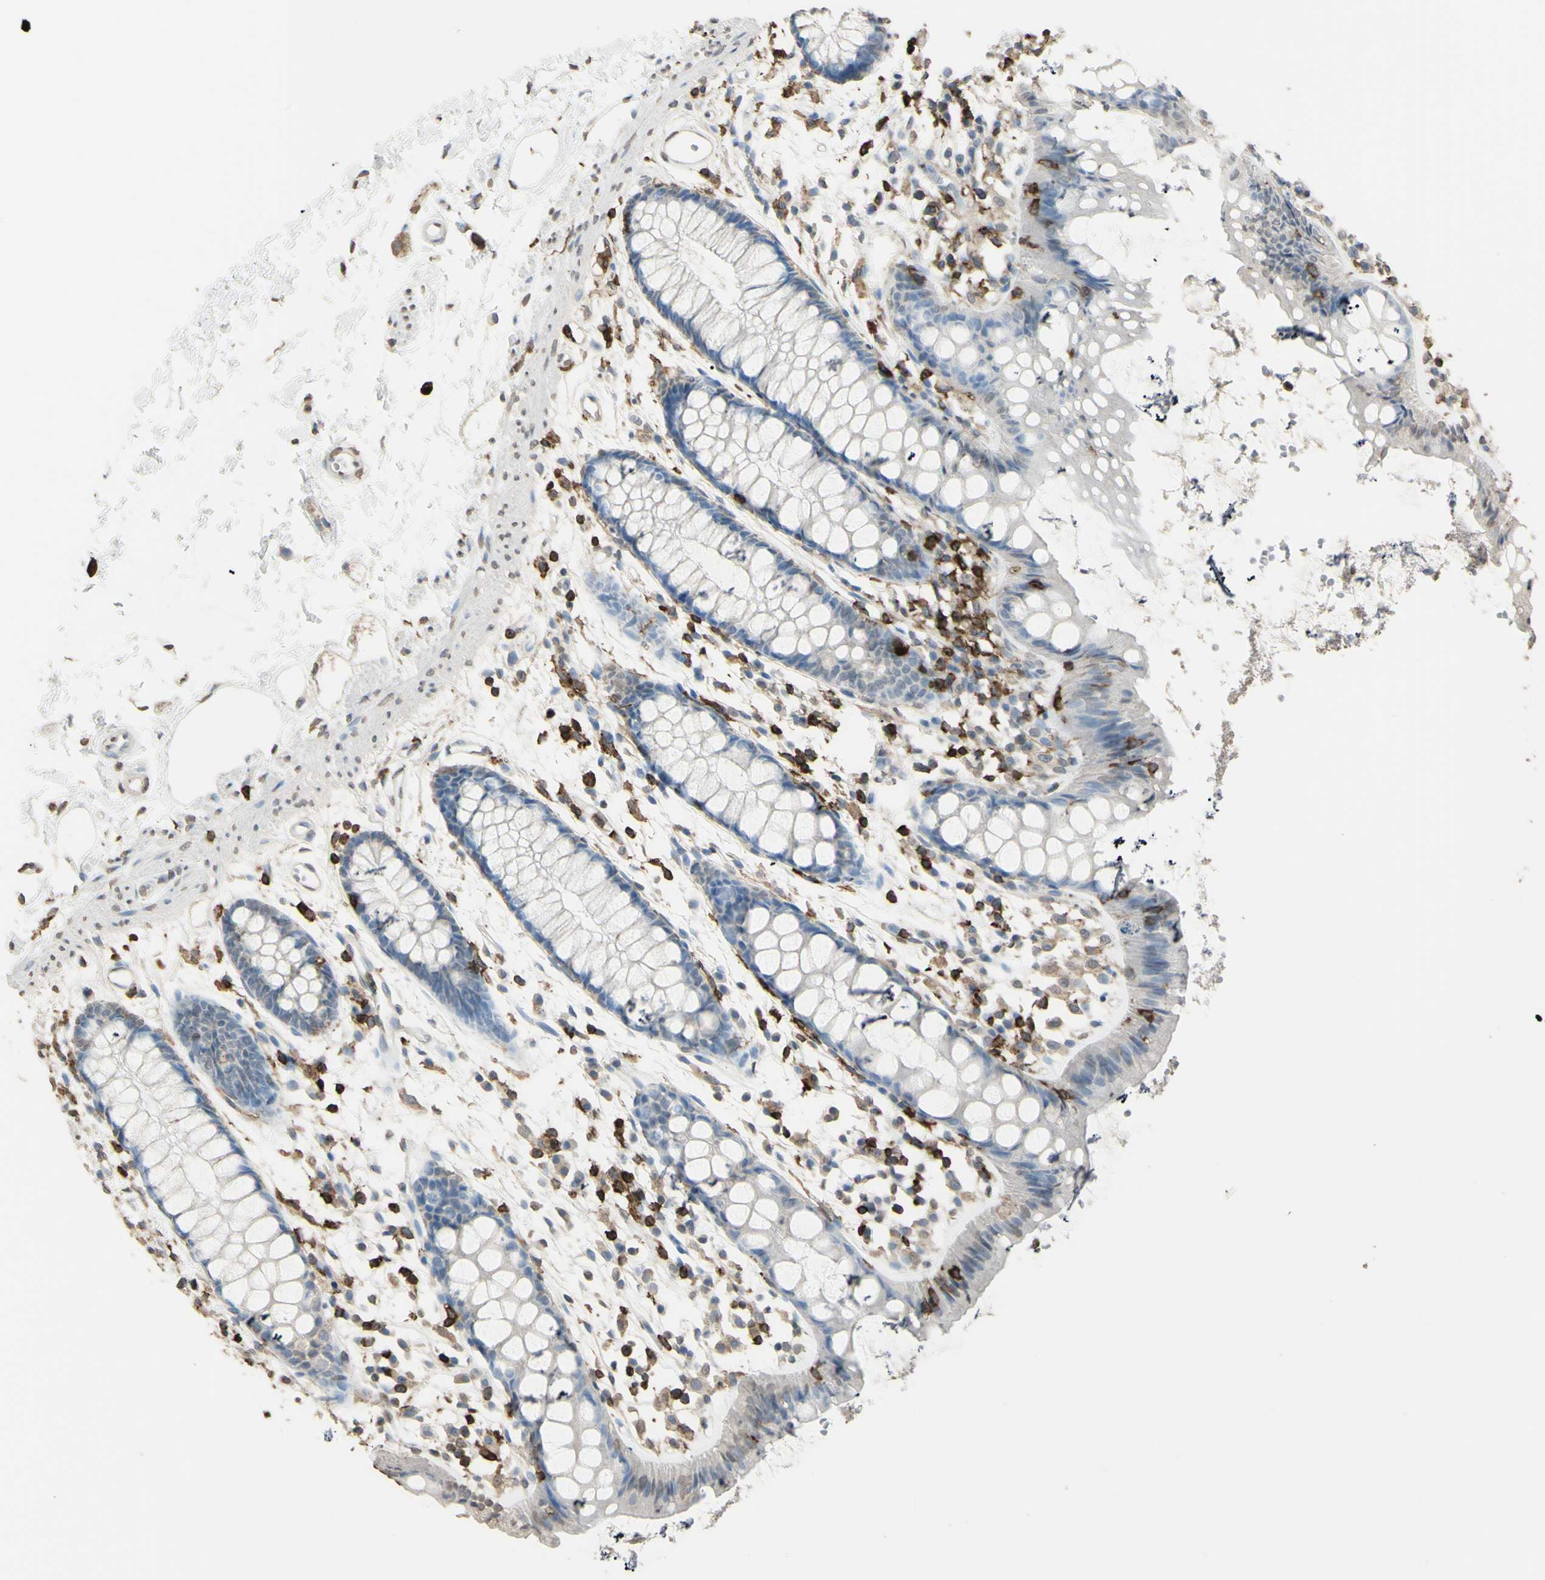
{"staining": {"intensity": "negative", "quantity": "none", "location": "none"}, "tissue": "rectum", "cell_type": "Glandular cells", "image_type": "normal", "snomed": [{"axis": "morphology", "description": "Normal tissue, NOS"}, {"axis": "topography", "description": "Rectum"}], "caption": "An IHC photomicrograph of unremarkable rectum is shown. There is no staining in glandular cells of rectum.", "gene": "PSTPIP1", "patient": {"sex": "female", "age": 66}}